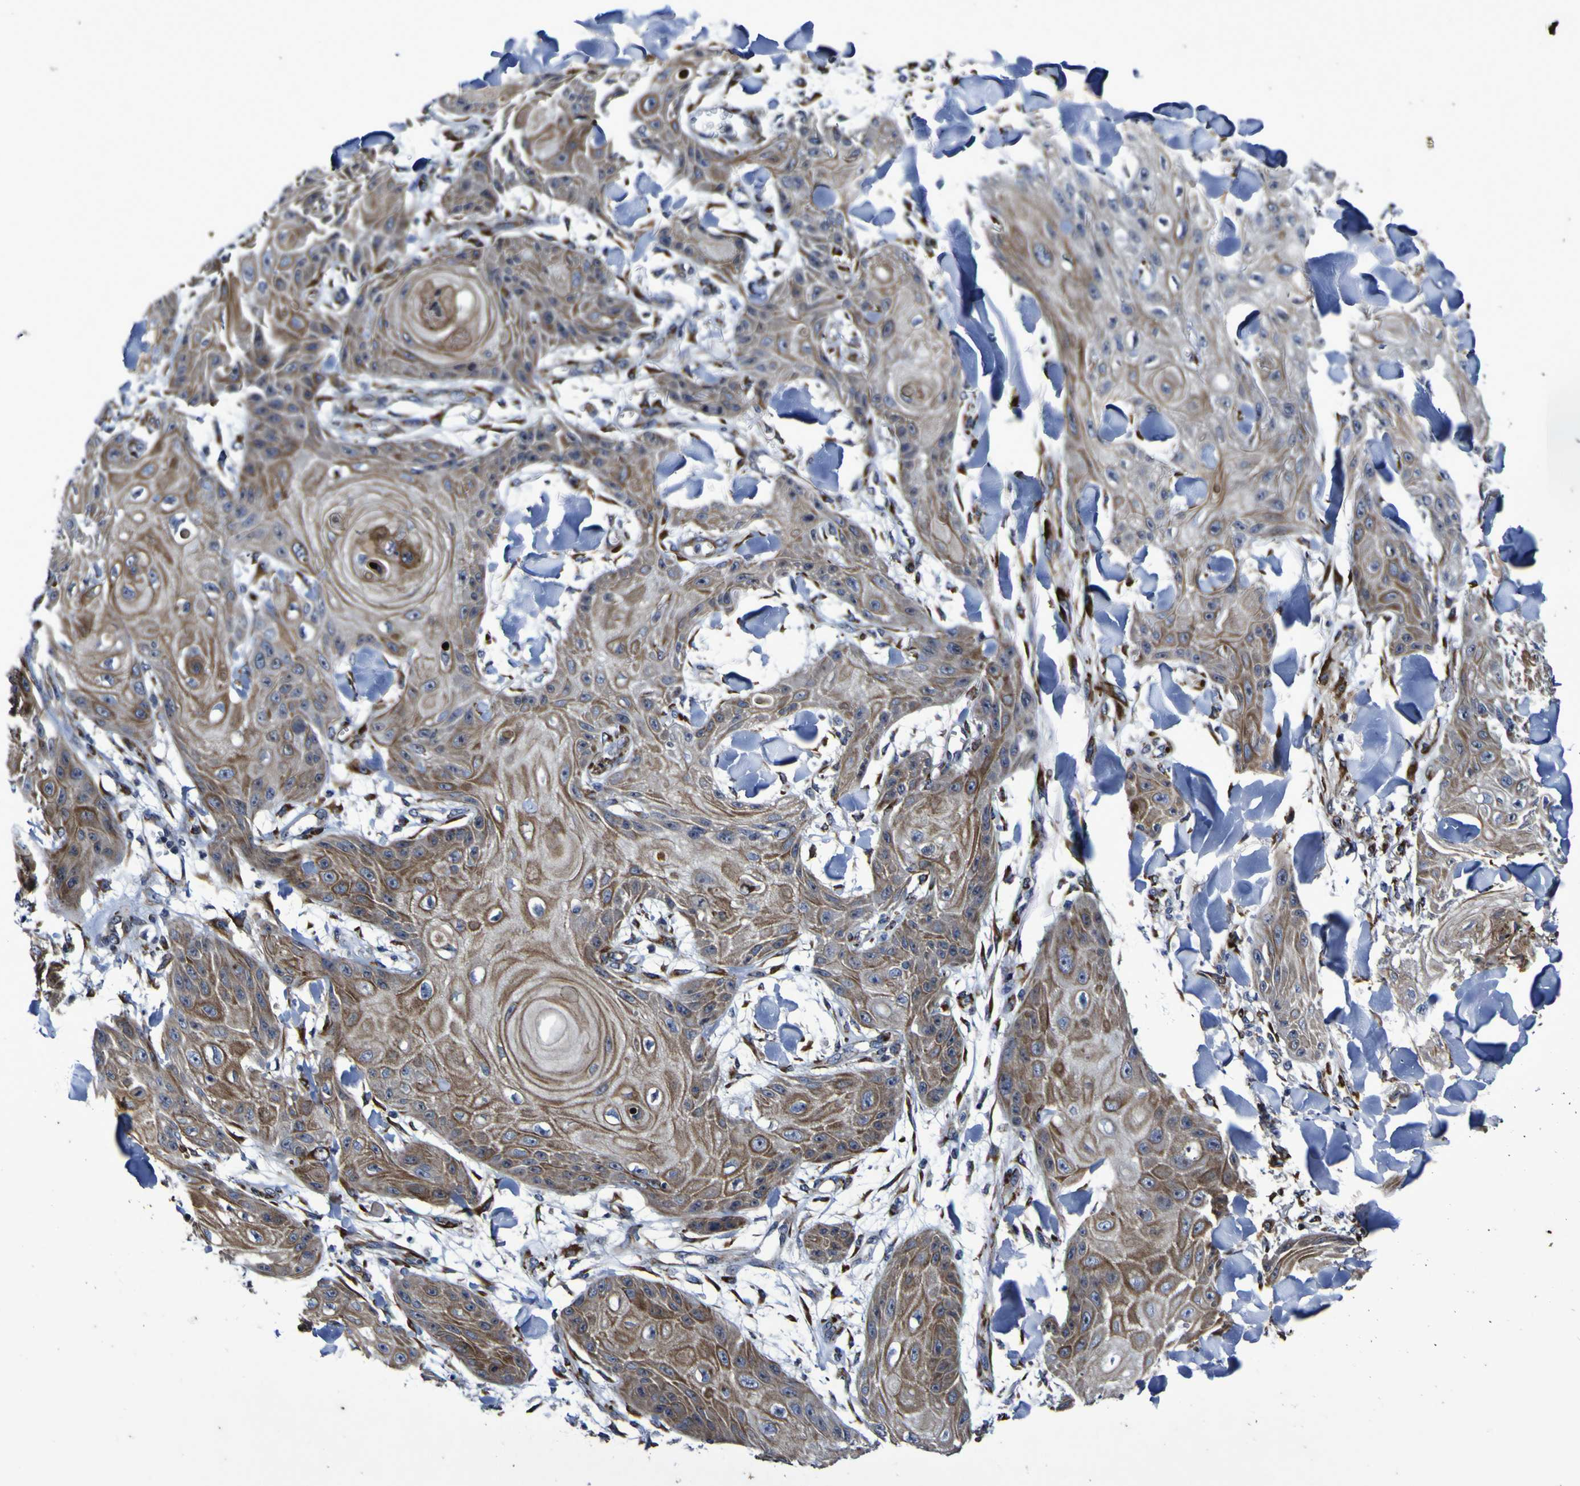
{"staining": {"intensity": "moderate", "quantity": "25%-75%", "location": "cytoplasmic/membranous"}, "tissue": "skin cancer", "cell_type": "Tumor cells", "image_type": "cancer", "snomed": [{"axis": "morphology", "description": "Squamous cell carcinoma, NOS"}, {"axis": "topography", "description": "Skin"}], "caption": "Human skin cancer stained with a protein marker displays moderate staining in tumor cells.", "gene": "P3H1", "patient": {"sex": "male", "age": 74}}